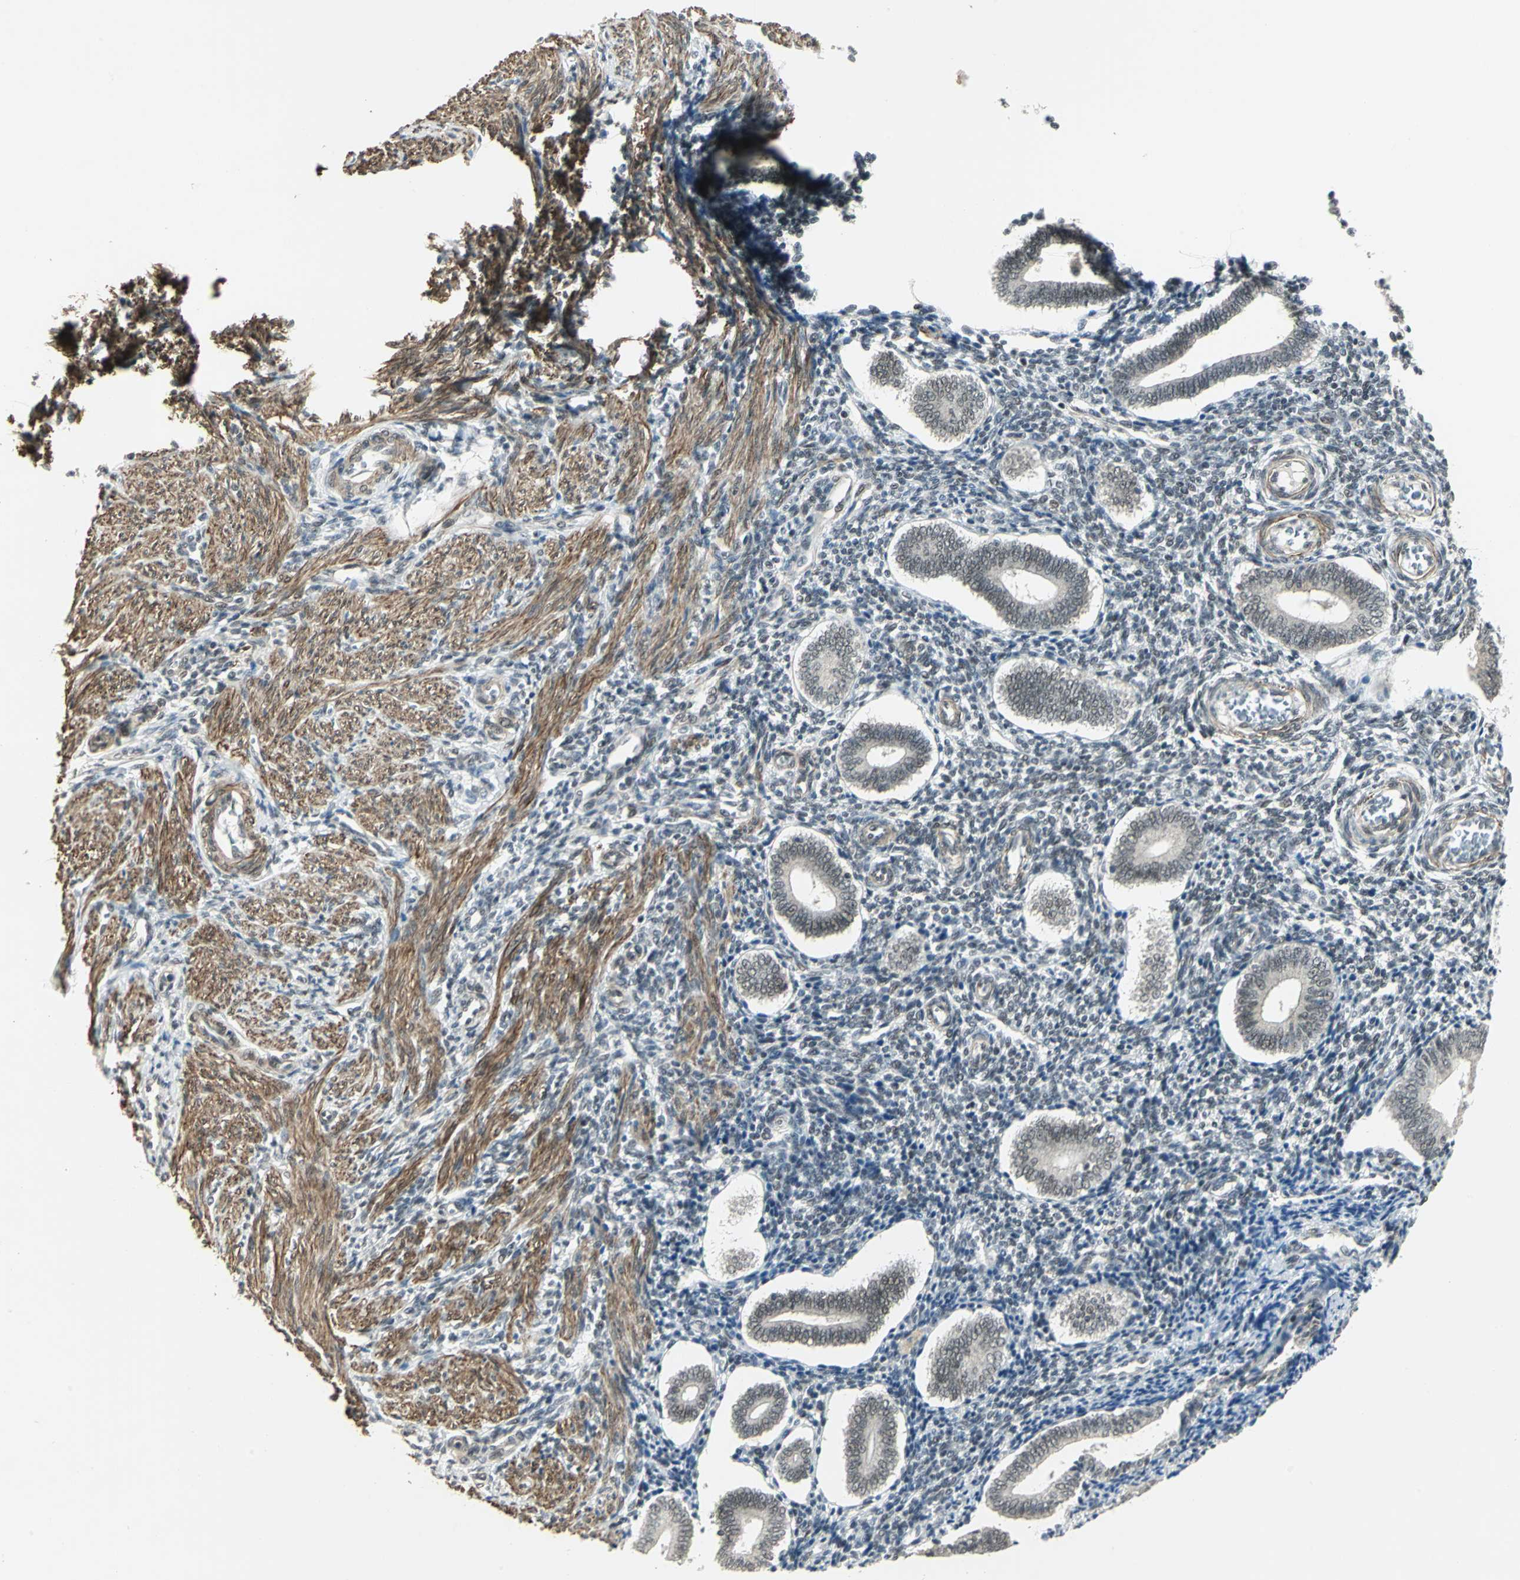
{"staining": {"intensity": "negative", "quantity": "none", "location": "none"}, "tissue": "endometrium", "cell_type": "Cells in endometrial stroma", "image_type": "normal", "snomed": [{"axis": "morphology", "description": "Normal tissue, NOS"}, {"axis": "topography", "description": "Uterus"}, {"axis": "topography", "description": "Endometrium"}], "caption": "Immunohistochemistry histopathology image of unremarkable endometrium stained for a protein (brown), which displays no staining in cells in endometrial stroma.", "gene": "MTA1", "patient": {"sex": "female", "age": 33}}